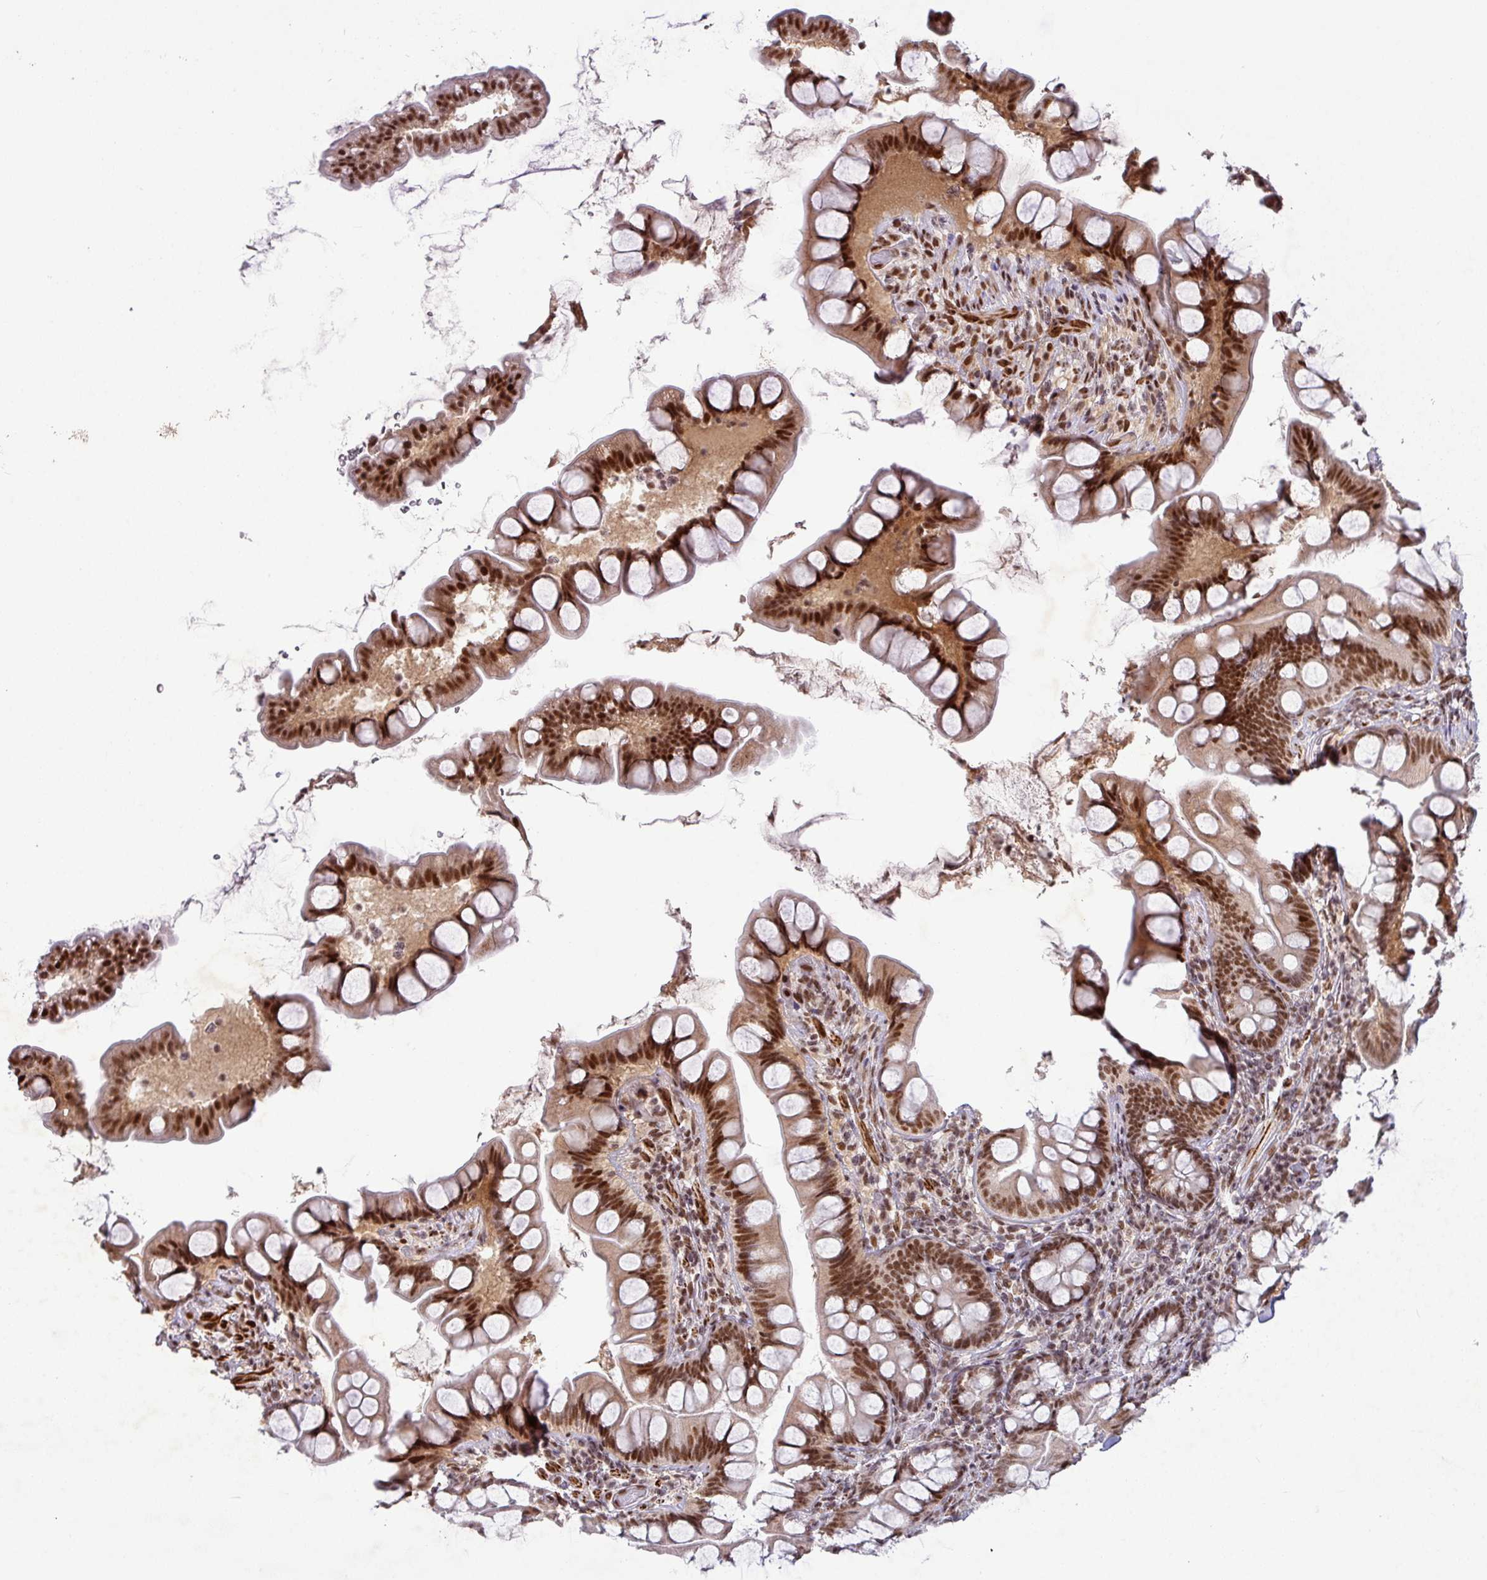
{"staining": {"intensity": "strong", "quantity": ">75%", "location": "cytoplasmic/membranous,nuclear"}, "tissue": "small intestine", "cell_type": "Glandular cells", "image_type": "normal", "snomed": [{"axis": "morphology", "description": "Normal tissue, NOS"}, {"axis": "topography", "description": "Small intestine"}], "caption": "This micrograph reveals IHC staining of benign human small intestine, with high strong cytoplasmic/membranous,nuclear expression in about >75% of glandular cells.", "gene": "SRSF2", "patient": {"sex": "male", "age": 70}}